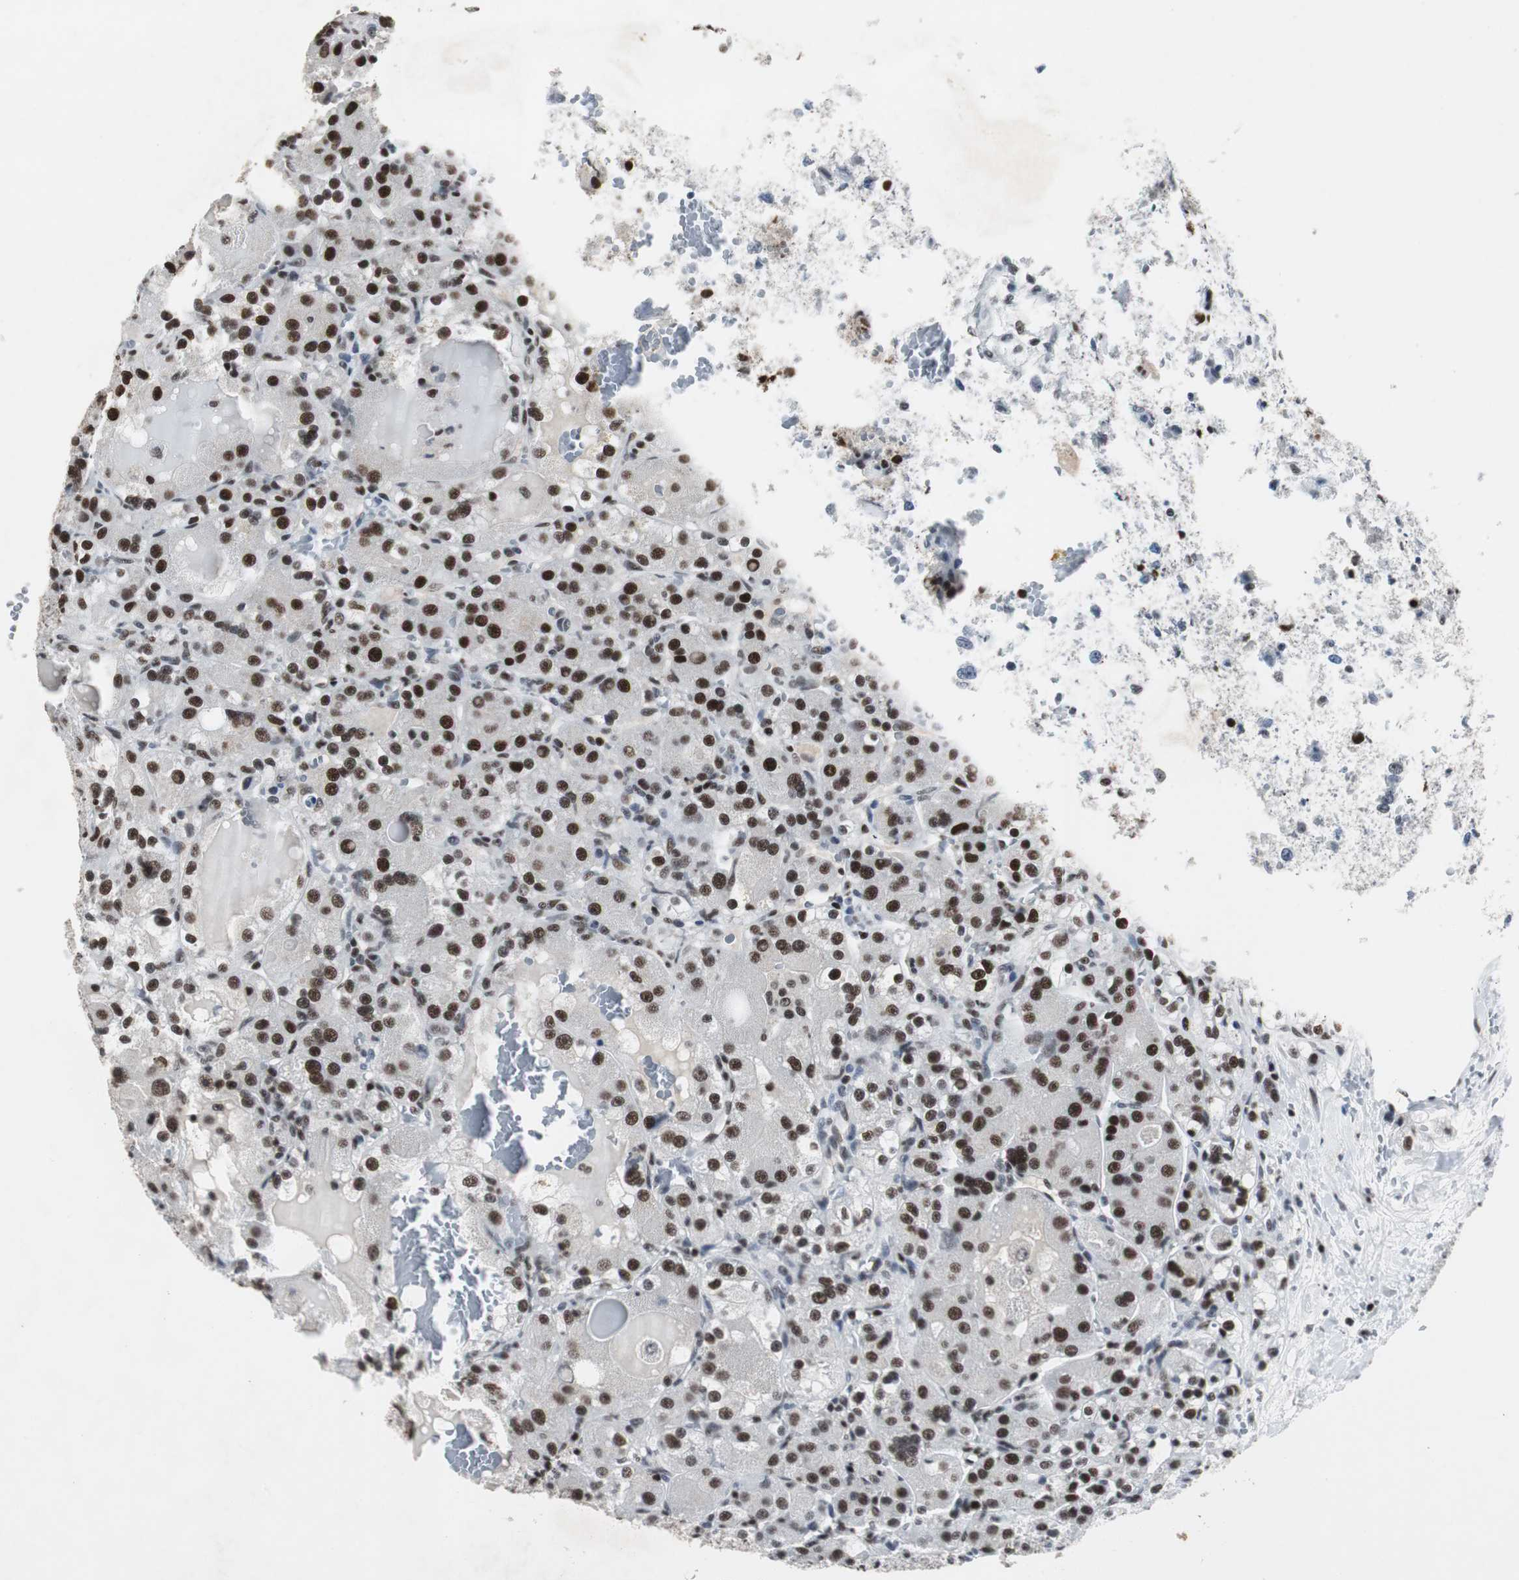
{"staining": {"intensity": "strong", "quantity": ">75%", "location": "nuclear"}, "tissue": "renal cancer", "cell_type": "Tumor cells", "image_type": "cancer", "snomed": [{"axis": "morphology", "description": "Normal tissue, NOS"}, {"axis": "morphology", "description": "Adenocarcinoma, NOS"}, {"axis": "topography", "description": "Kidney"}], "caption": "Strong nuclear expression is identified in approximately >75% of tumor cells in adenocarcinoma (renal).", "gene": "RAD9A", "patient": {"sex": "male", "age": 61}}